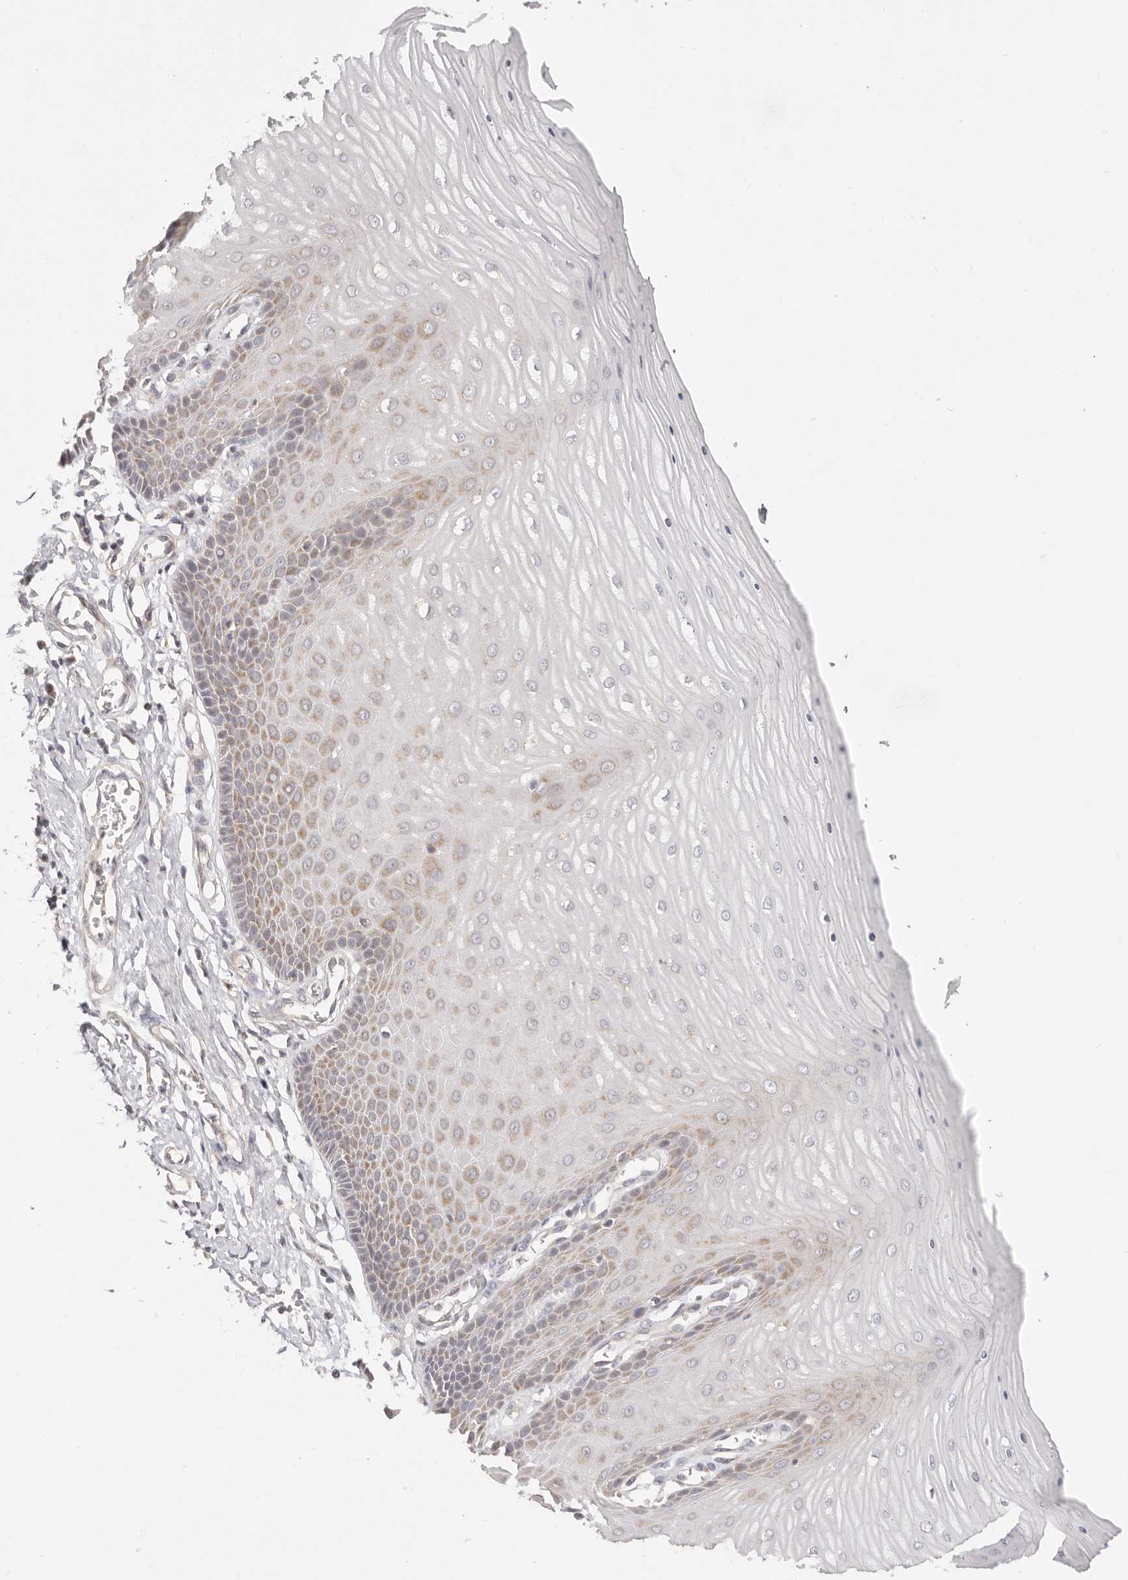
{"staining": {"intensity": "weak", "quantity": ">75%", "location": "cytoplasmic/membranous"}, "tissue": "cervix", "cell_type": "Glandular cells", "image_type": "normal", "snomed": [{"axis": "morphology", "description": "Normal tissue, NOS"}, {"axis": "topography", "description": "Cervix"}], "caption": "This is a histology image of IHC staining of benign cervix, which shows weak staining in the cytoplasmic/membranous of glandular cells.", "gene": "KCMF1", "patient": {"sex": "female", "age": 55}}